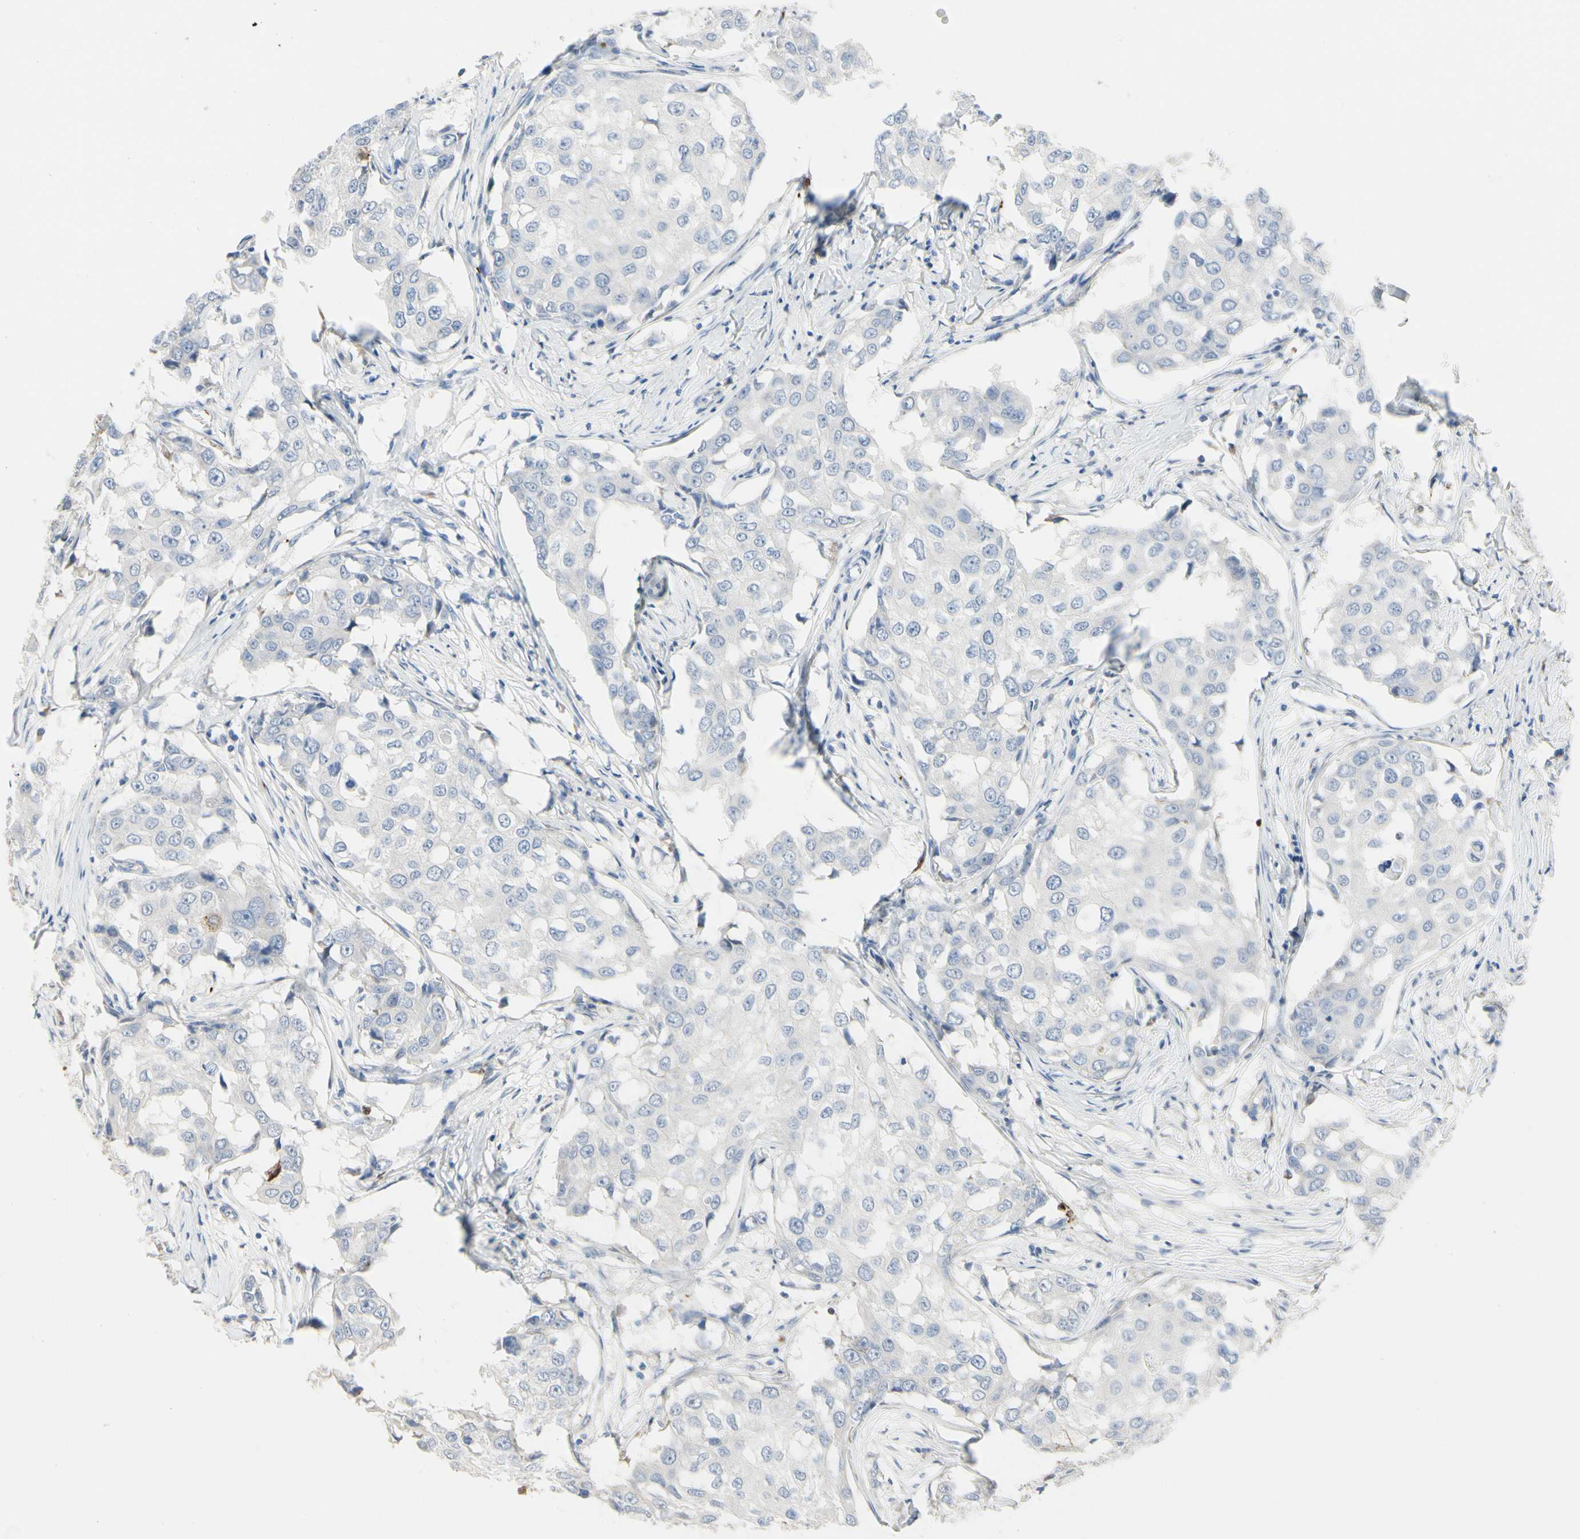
{"staining": {"intensity": "negative", "quantity": "none", "location": "none"}, "tissue": "breast cancer", "cell_type": "Tumor cells", "image_type": "cancer", "snomed": [{"axis": "morphology", "description": "Duct carcinoma"}, {"axis": "topography", "description": "Breast"}], "caption": "High magnification brightfield microscopy of breast cancer stained with DAB (3,3'-diaminobenzidine) (brown) and counterstained with hematoxylin (blue): tumor cells show no significant expression. (DAB immunohistochemistry, high magnification).", "gene": "FGB", "patient": {"sex": "female", "age": 27}}